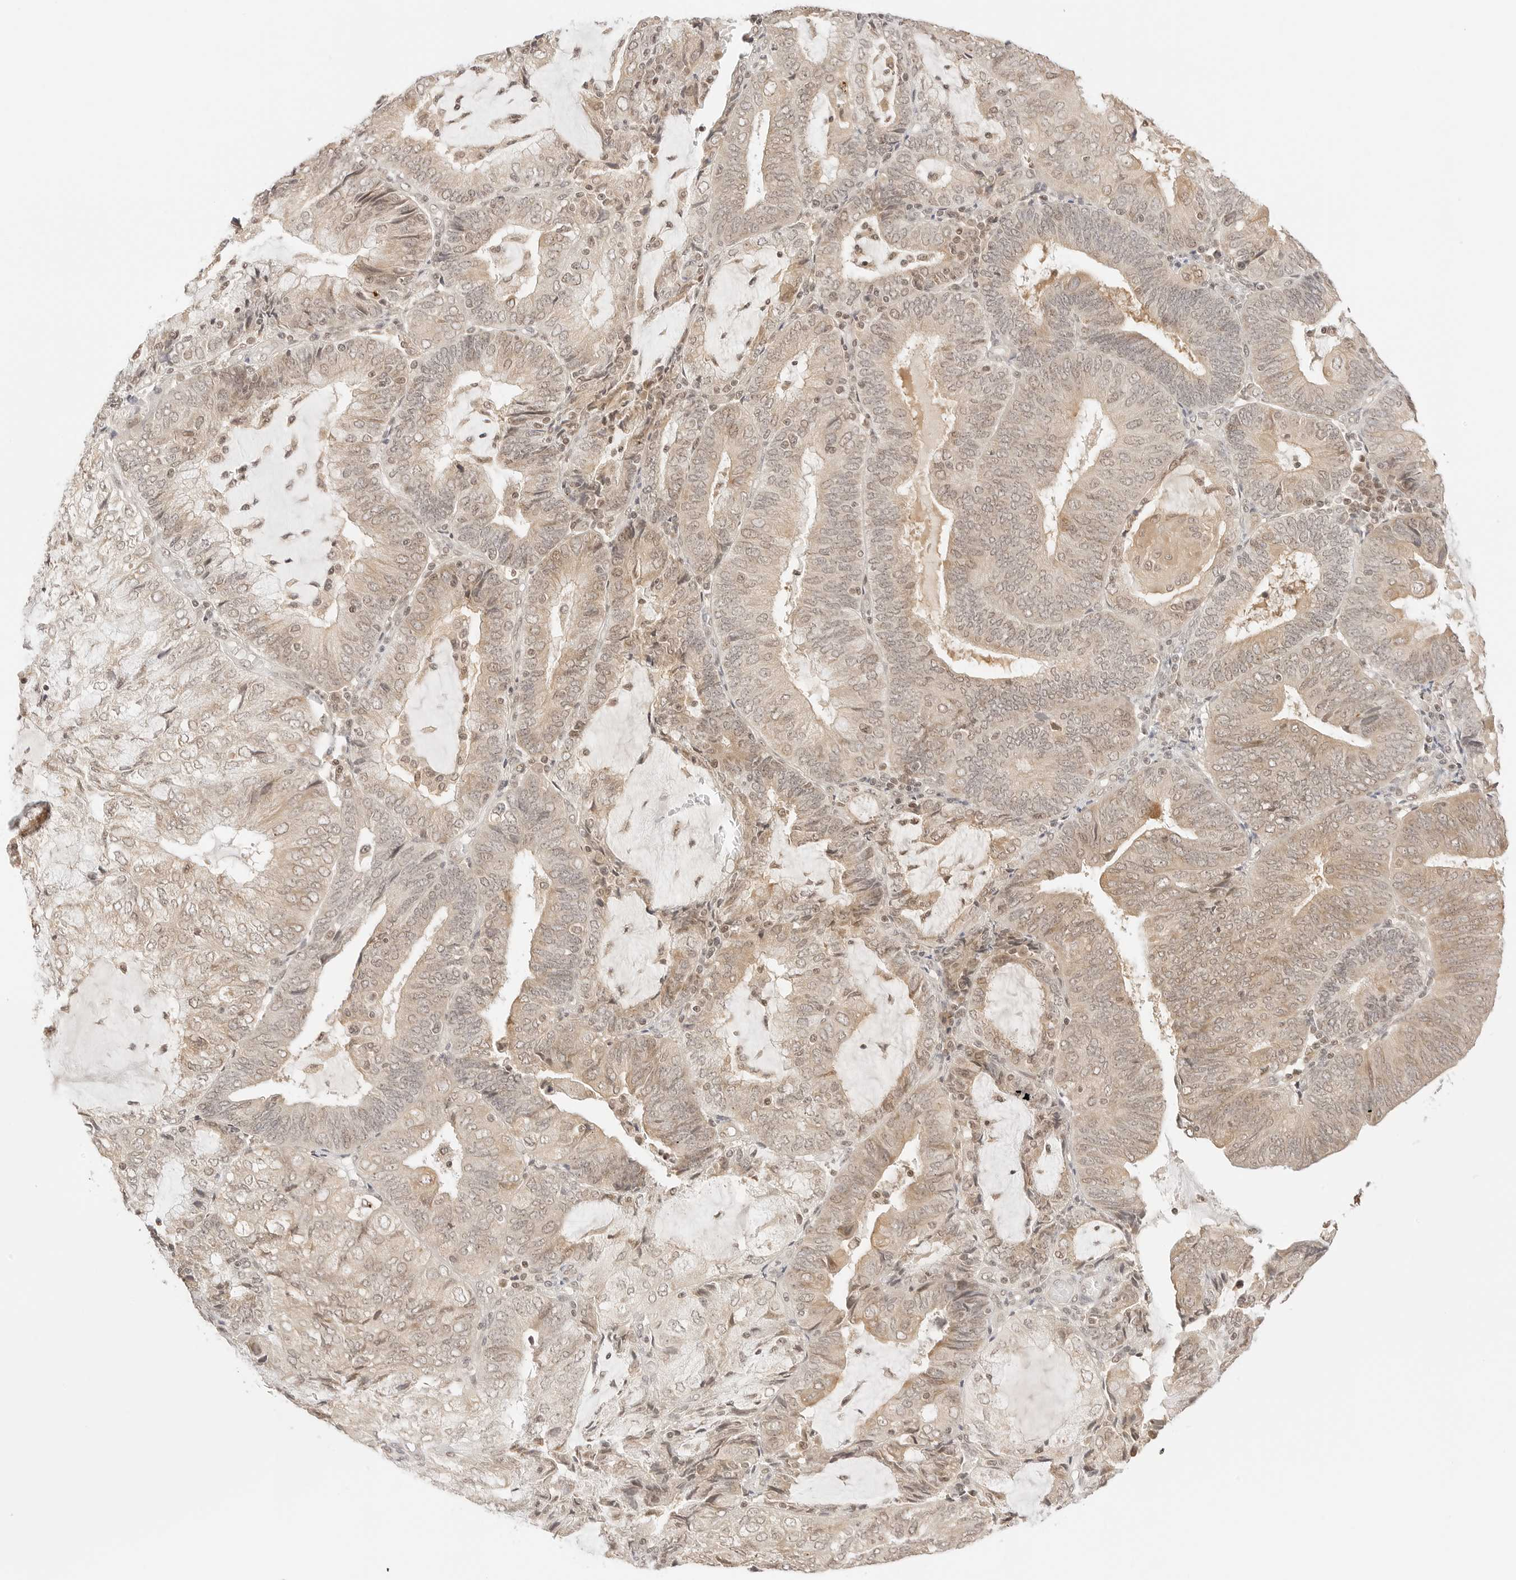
{"staining": {"intensity": "weak", "quantity": ">75%", "location": "cytoplasmic/membranous,nuclear"}, "tissue": "endometrial cancer", "cell_type": "Tumor cells", "image_type": "cancer", "snomed": [{"axis": "morphology", "description": "Adenocarcinoma, NOS"}, {"axis": "topography", "description": "Endometrium"}], "caption": "Human endometrial cancer stained for a protein (brown) shows weak cytoplasmic/membranous and nuclear positive expression in approximately >75% of tumor cells.", "gene": "SEPTIN4", "patient": {"sex": "female", "age": 81}}